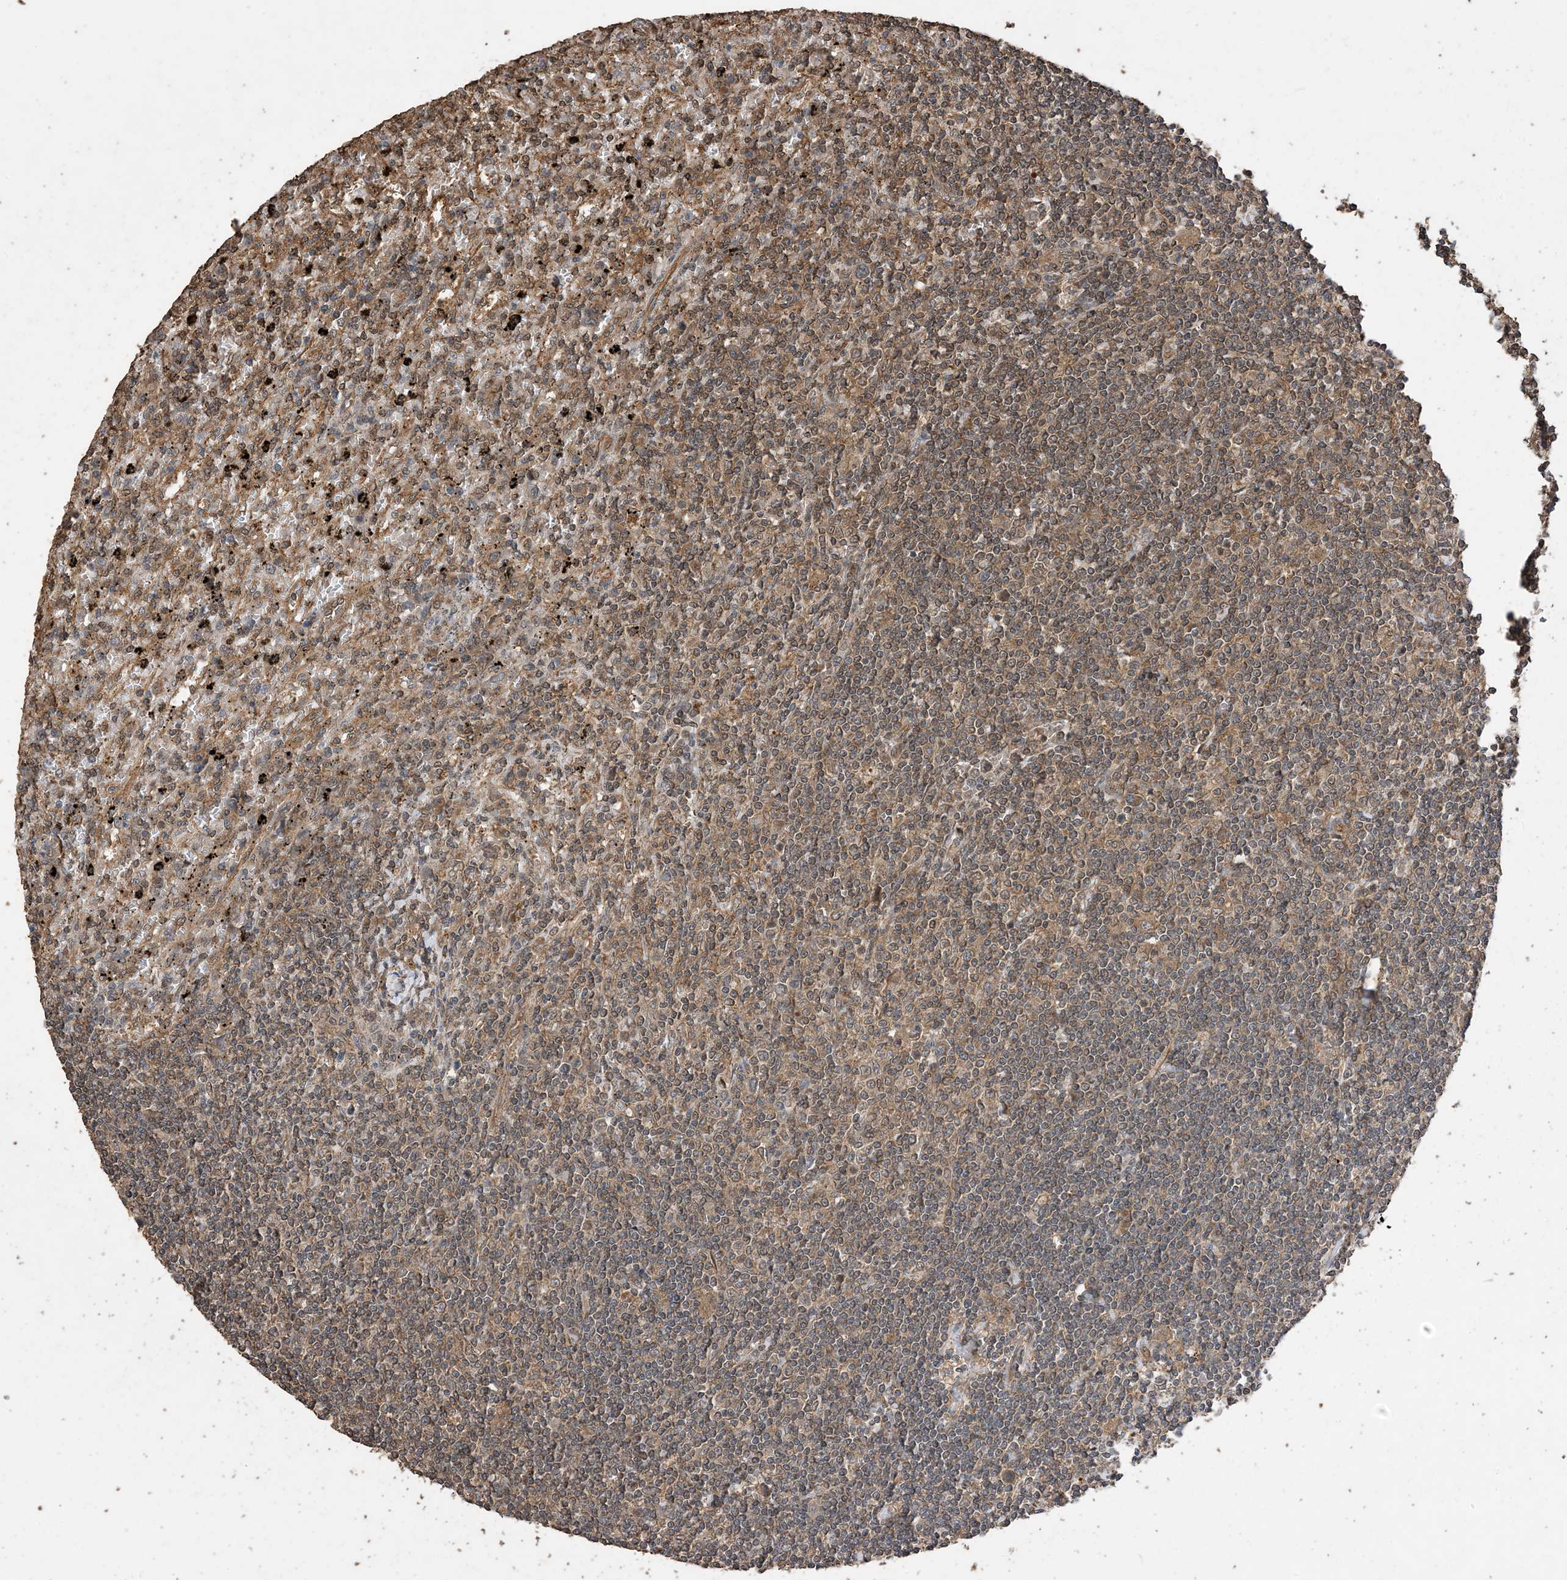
{"staining": {"intensity": "weak", "quantity": ">75%", "location": "cytoplasmic/membranous"}, "tissue": "lymphoma", "cell_type": "Tumor cells", "image_type": "cancer", "snomed": [{"axis": "morphology", "description": "Malignant lymphoma, non-Hodgkin's type, Low grade"}, {"axis": "topography", "description": "Spleen"}], "caption": "Weak cytoplasmic/membranous staining for a protein is identified in about >75% of tumor cells of low-grade malignant lymphoma, non-Hodgkin's type using immunohistochemistry (IHC).", "gene": "ZKSCAN5", "patient": {"sex": "male", "age": 76}}